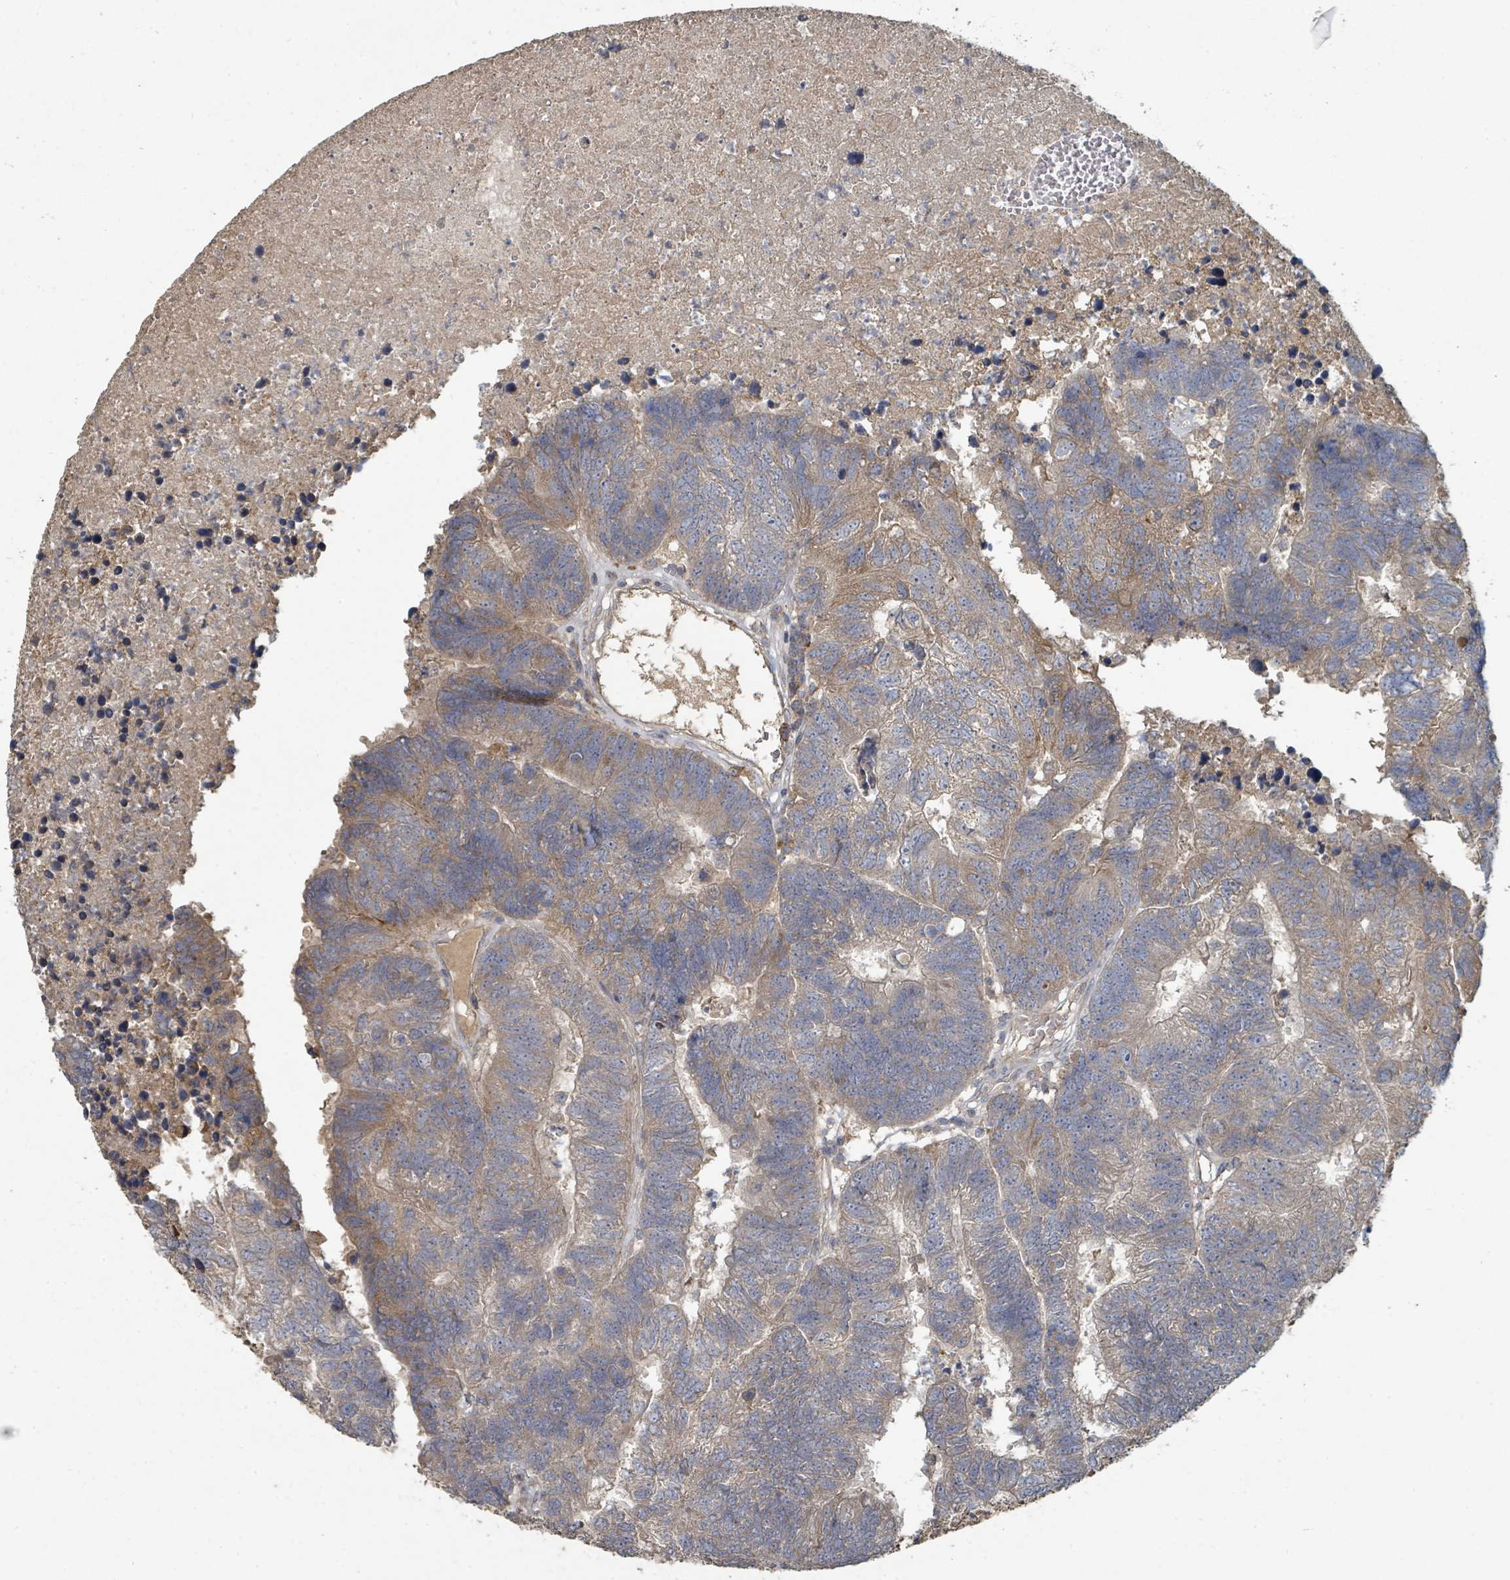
{"staining": {"intensity": "moderate", "quantity": "25%-75%", "location": "cytoplasmic/membranous"}, "tissue": "colorectal cancer", "cell_type": "Tumor cells", "image_type": "cancer", "snomed": [{"axis": "morphology", "description": "Adenocarcinoma, NOS"}, {"axis": "topography", "description": "Colon"}], "caption": "This is an image of immunohistochemistry (IHC) staining of colorectal adenocarcinoma, which shows moderate positivity in the cytoplasmic/membranous of tumor cells.", "gene": "WDFY1", "patient": {"sex": "female", "age": 48}}